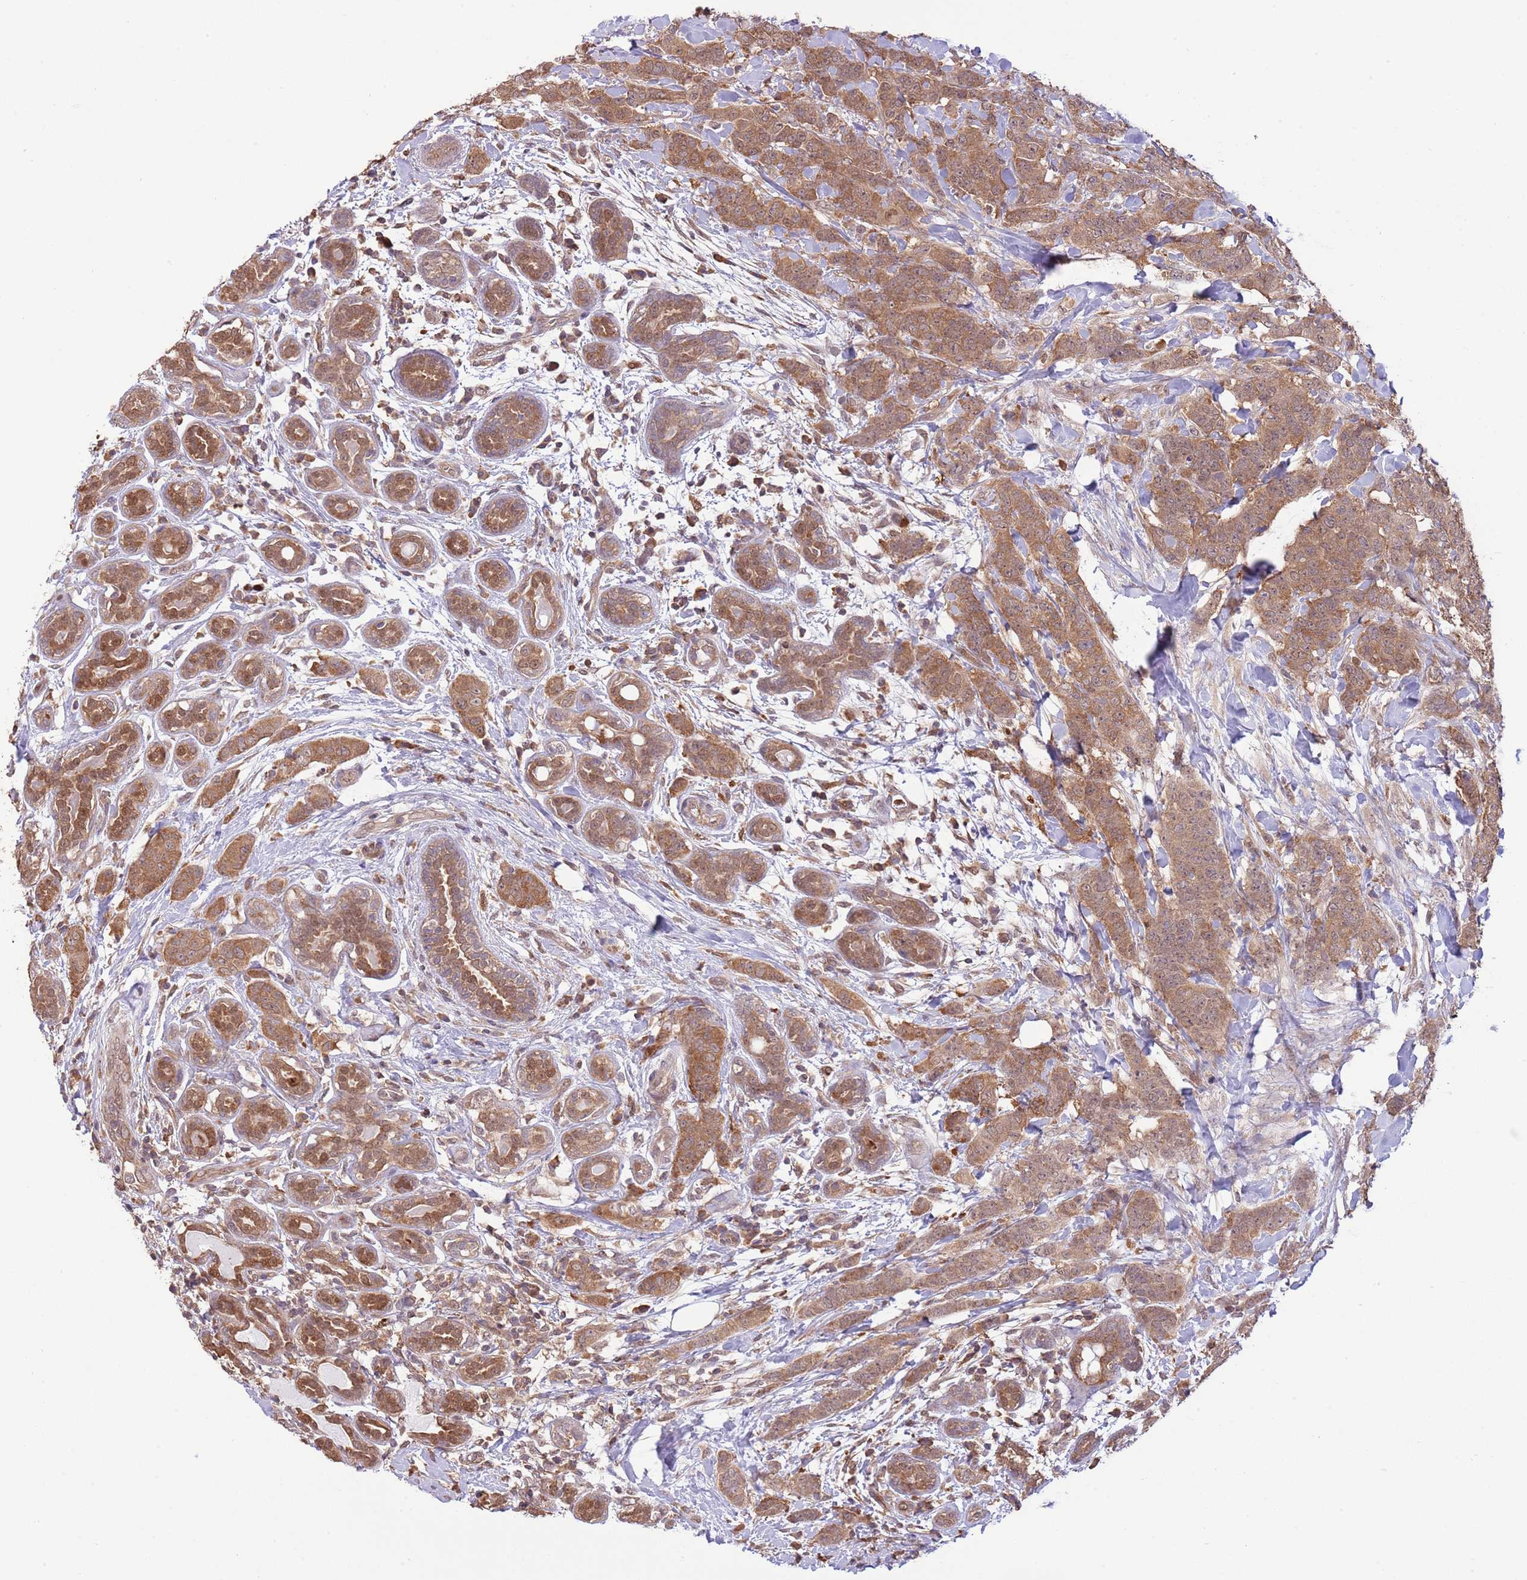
{"staining": {"intensity": "moderate", "quantity": ">75%", "location": "cytoplasmic/membranous,nuclear"}, "tissue": "breast cancer", "cell_type": "Tumor cells", "image_type": "cancer", "snomed": [{"axis": "morphology", "description": "Duct carcinoma"}, {"axis": "topography", "description": "Breast"}], "caption": "Approximately >75% of tumor cells in human breast cancer reveal moderate cytoplasmic/membranous and nuclear protein expression as visualized by brown immunohistochemical staining.", "gene": "AMIGO1", "patient": {"sex": "female", "age": 40}}